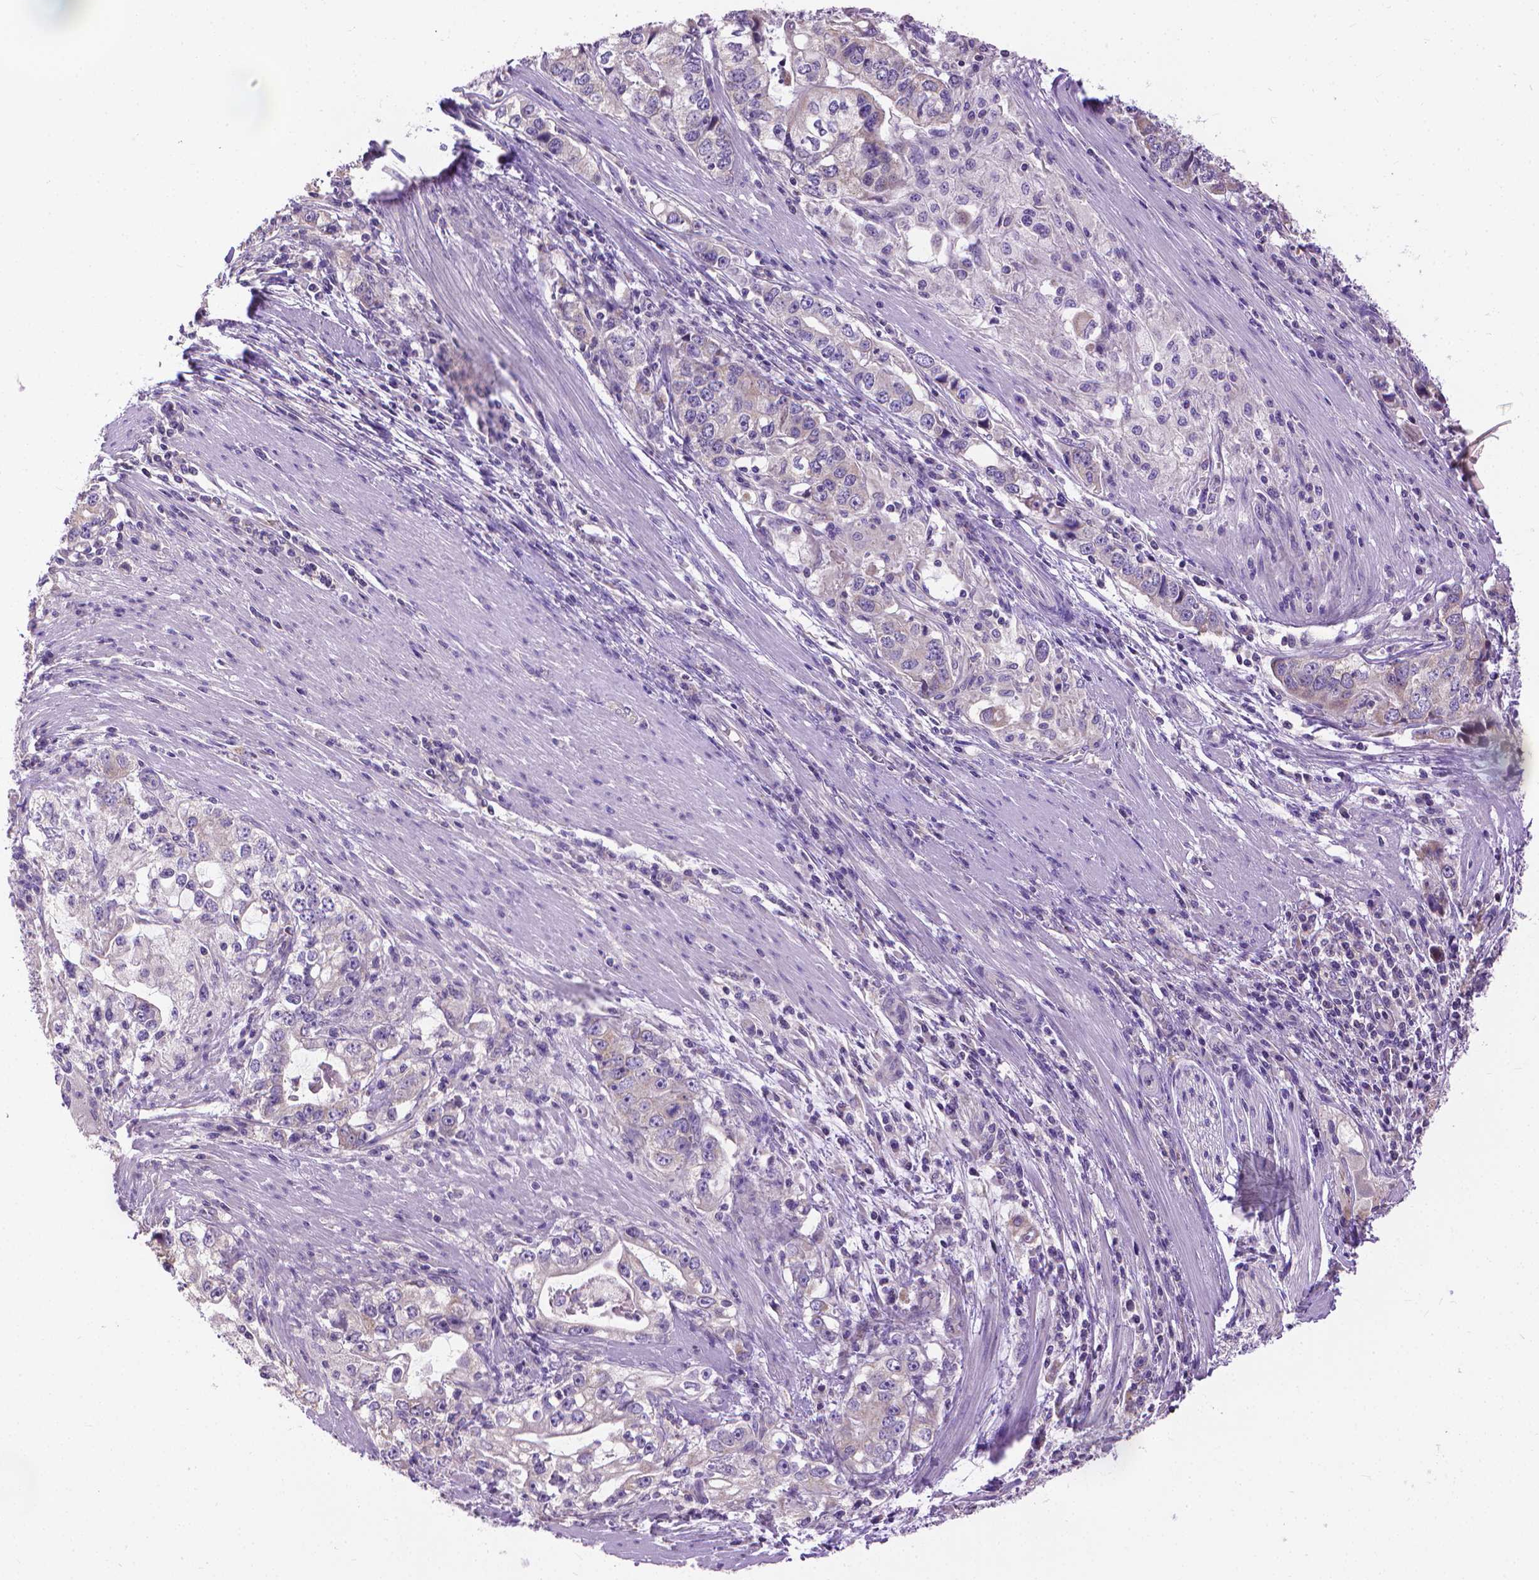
{"staining": {"intensity": "negative", "quantity": "none", "location": "none"}, "tissue": "stomach cancer", "cell_type": "Tumor cells", "image_type": "cancer", "snomed": [{"axis": "morphology", "description": "Adenocarcinoma, NOS"}, {"axis": "topography", "description": "Stomach, lower"}], "caption": "Human stomach cancer (adenocarcinoma) stained for a protein using IHC exhibits no expression in tumor cells.", "gene": "SYN1", "patient": {"sex": "female", "age": 72}}